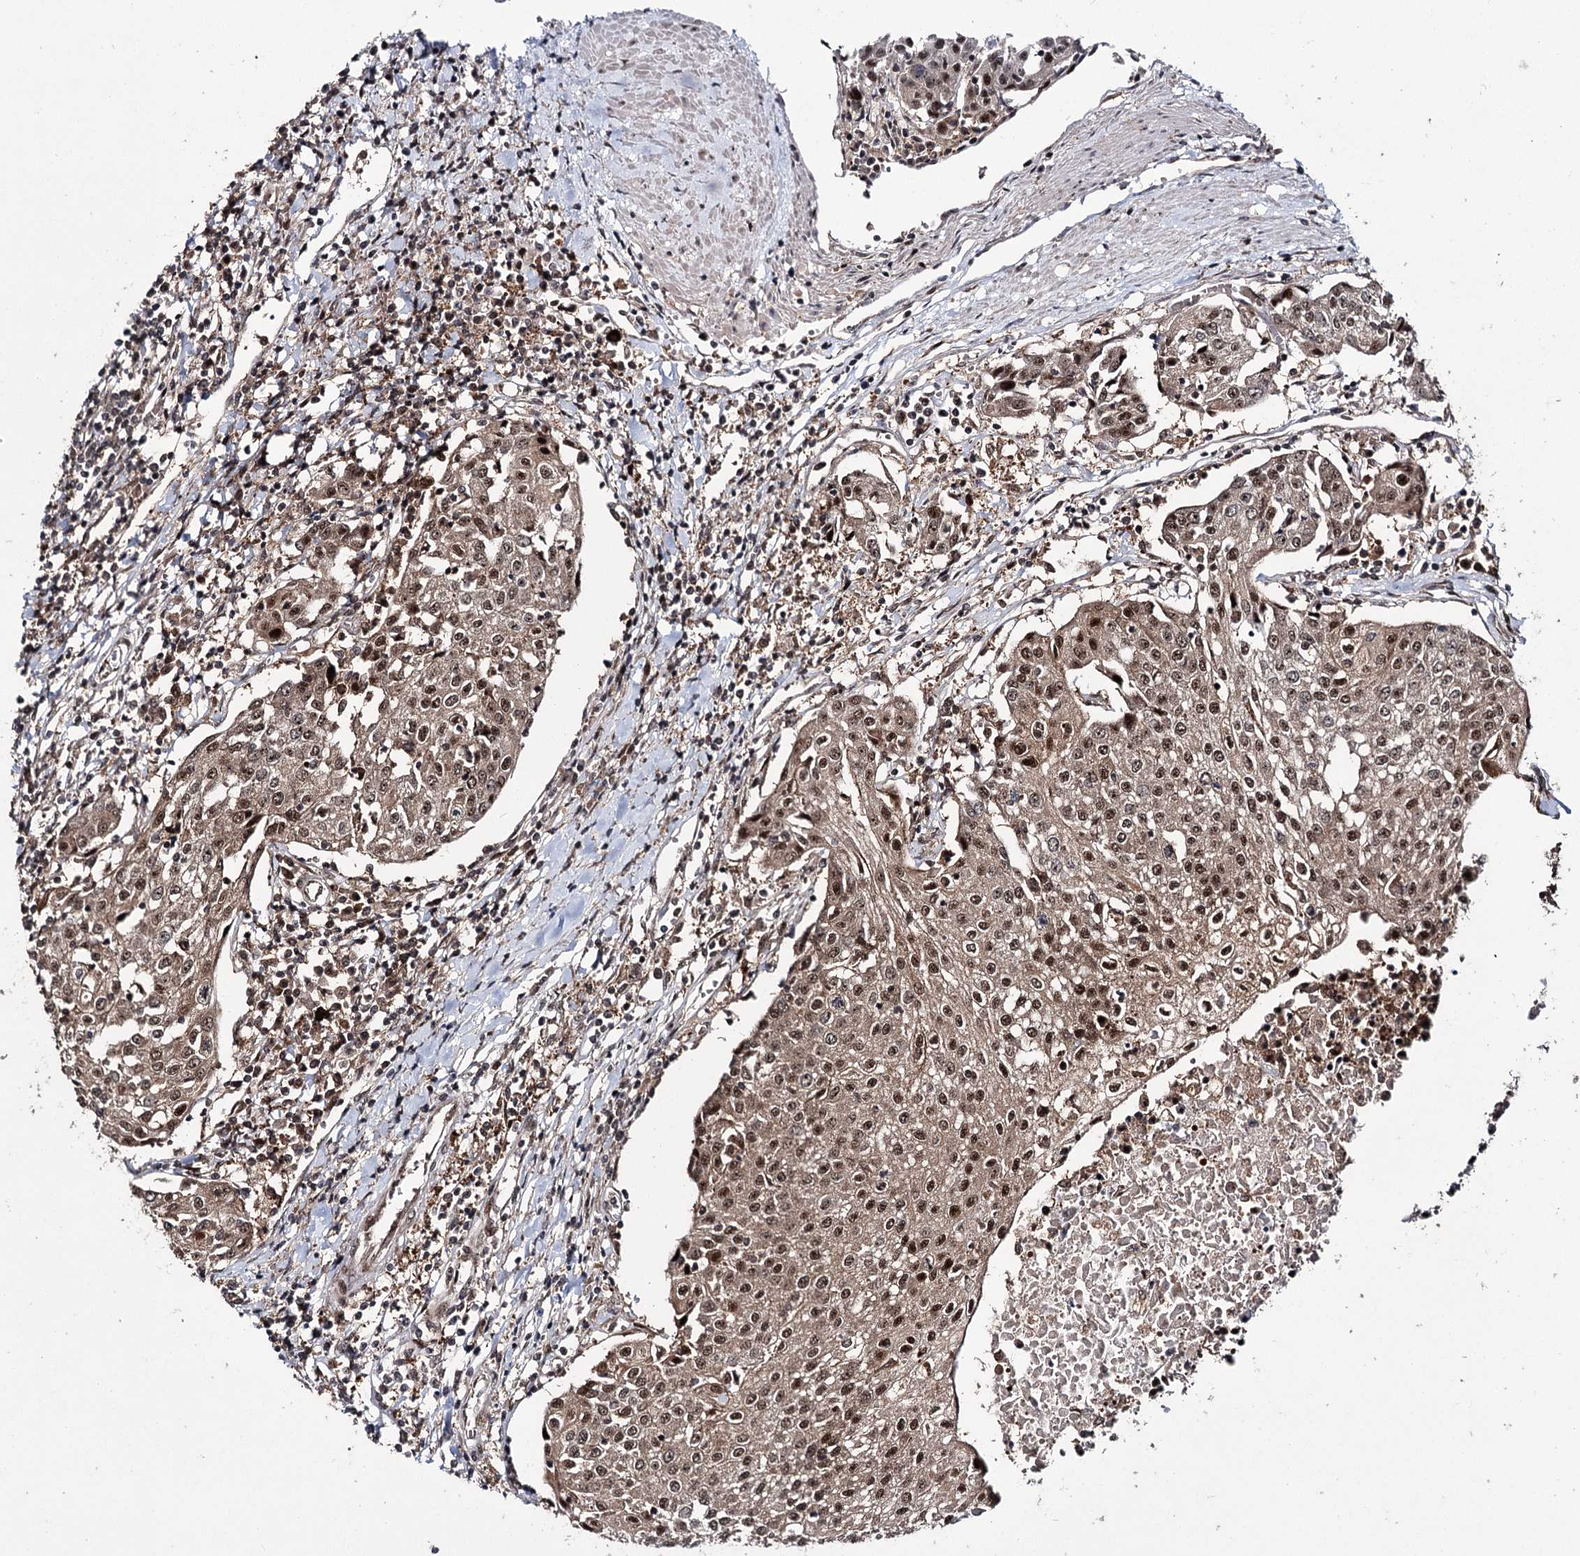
{"staining": {"intensity": "moderate", "quantity": ">75%", "location": "cytoplasmic/membranous,nuclear"}, "tissue": "urothelial cancer", "cell_type": "Tumor cells", "image_type": "cancer", "snomed": [{"axis": "morphology", "description": "Urothelial carcinoma, High grade"}, {"axis": "topography", "description": "Urinary bladder"}], "caption": "Immunohistochemistry (IHC) micrograph of urothelial cancer stained for a protein (brown), which displays medium levels of moderate cytoplasmic/membranous and nuclear staining in about >75% of tumor cells.", "gene": "MKNK2", "patient": {"sex": "female", "age": 85}}